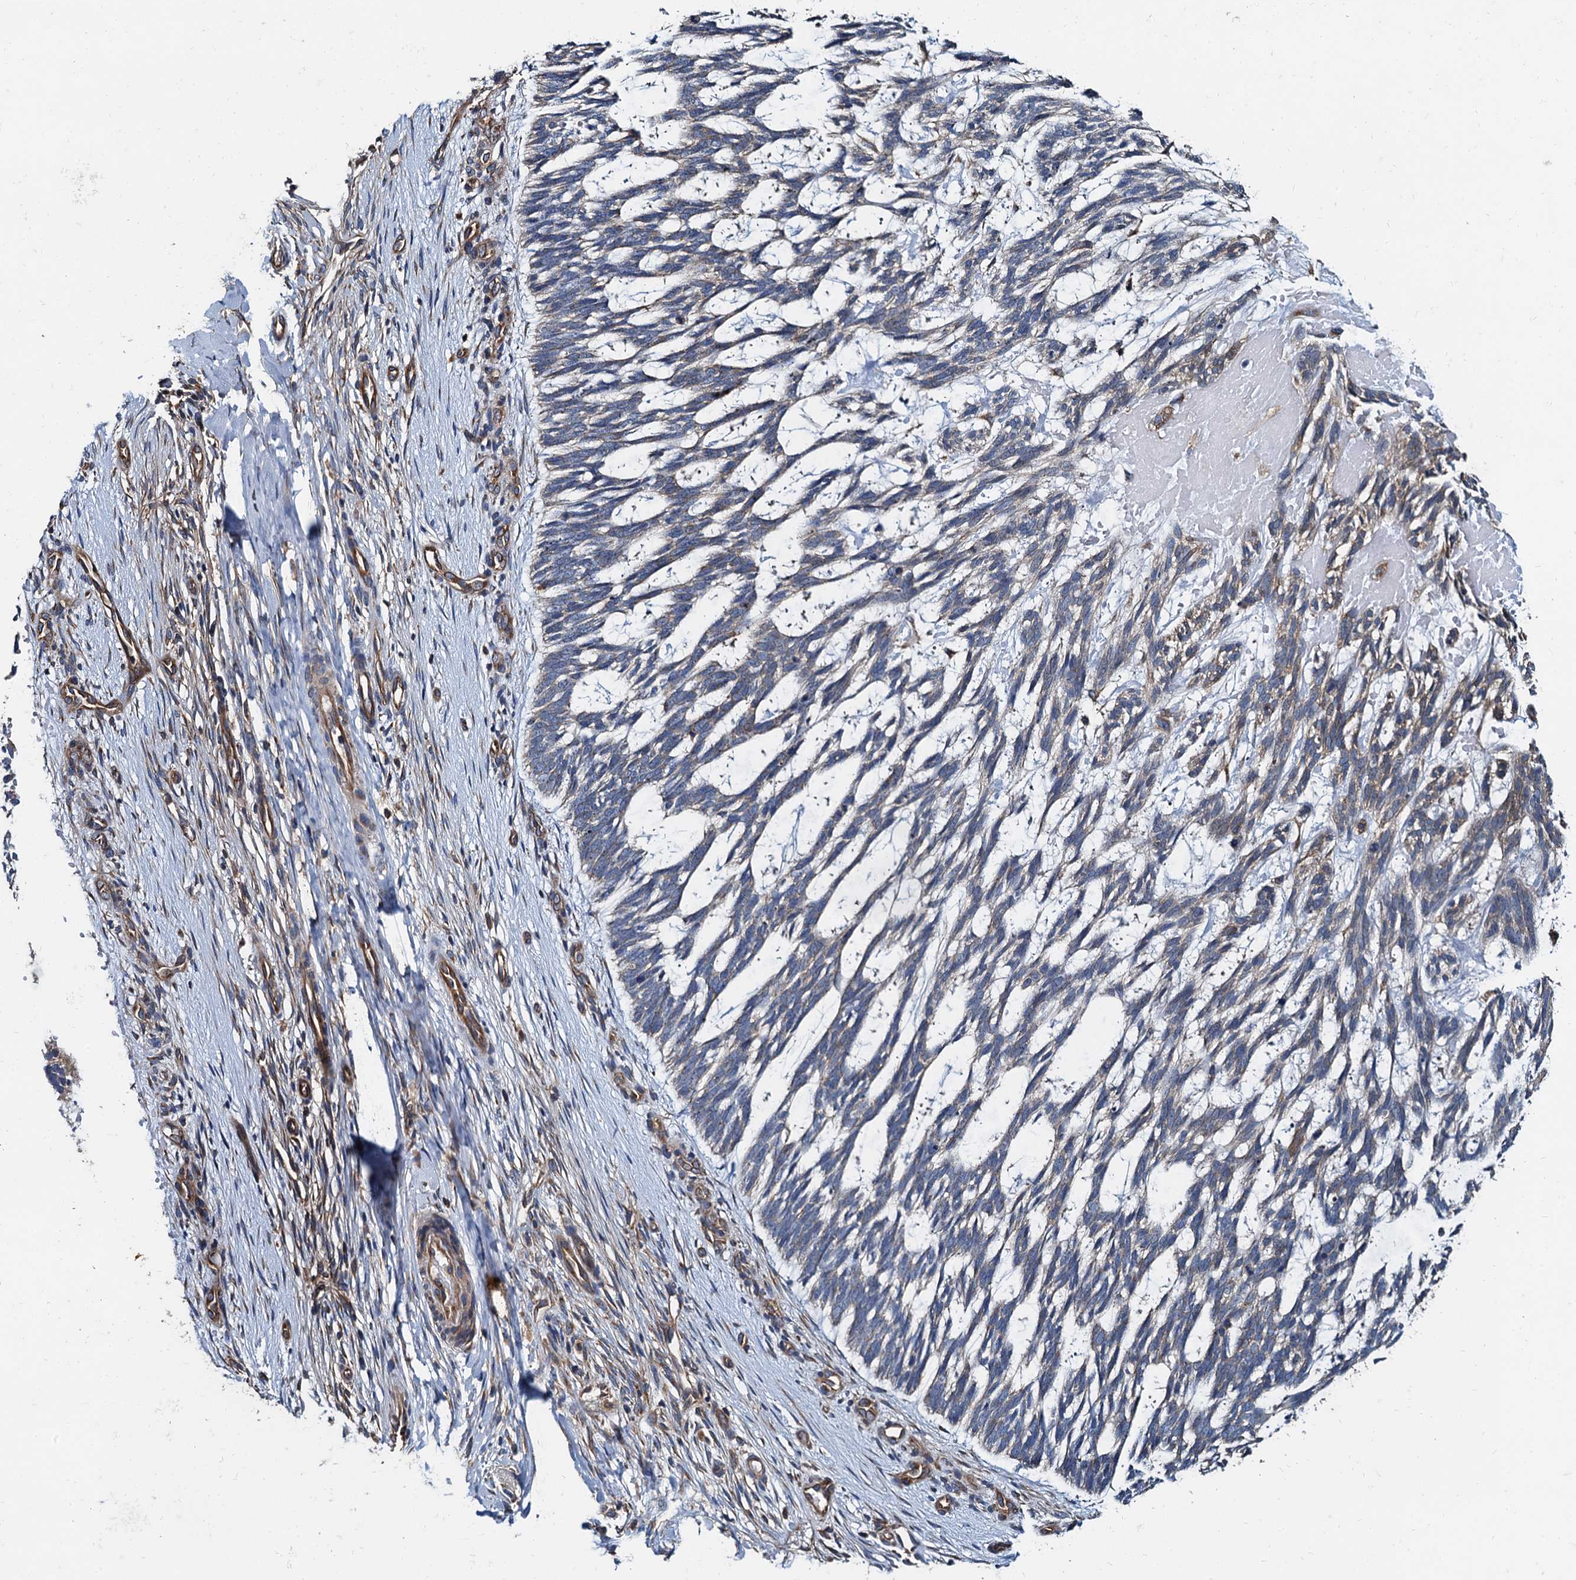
{"staining": {"intensity": "moderate", "quantity": "<25%", "location": "cytoplasmic/membranous"}, "tissue": "skin cancer", "cell_type": "Tumor cells", "image_type": "cancer", "snomed": [{"axis": "morphology", "description": "Basal cell carcinoma"}, {"axis": "topography", "description": "Skin"}], "caption": "Brown immunohistochemical staining in human skin basal cell carcinoma displays moderate cytoplasmic/membranous staining in approximately <25% of tumor cells.", "gene": "NGRN", "patient": {"sex": "male", "age": 88}}